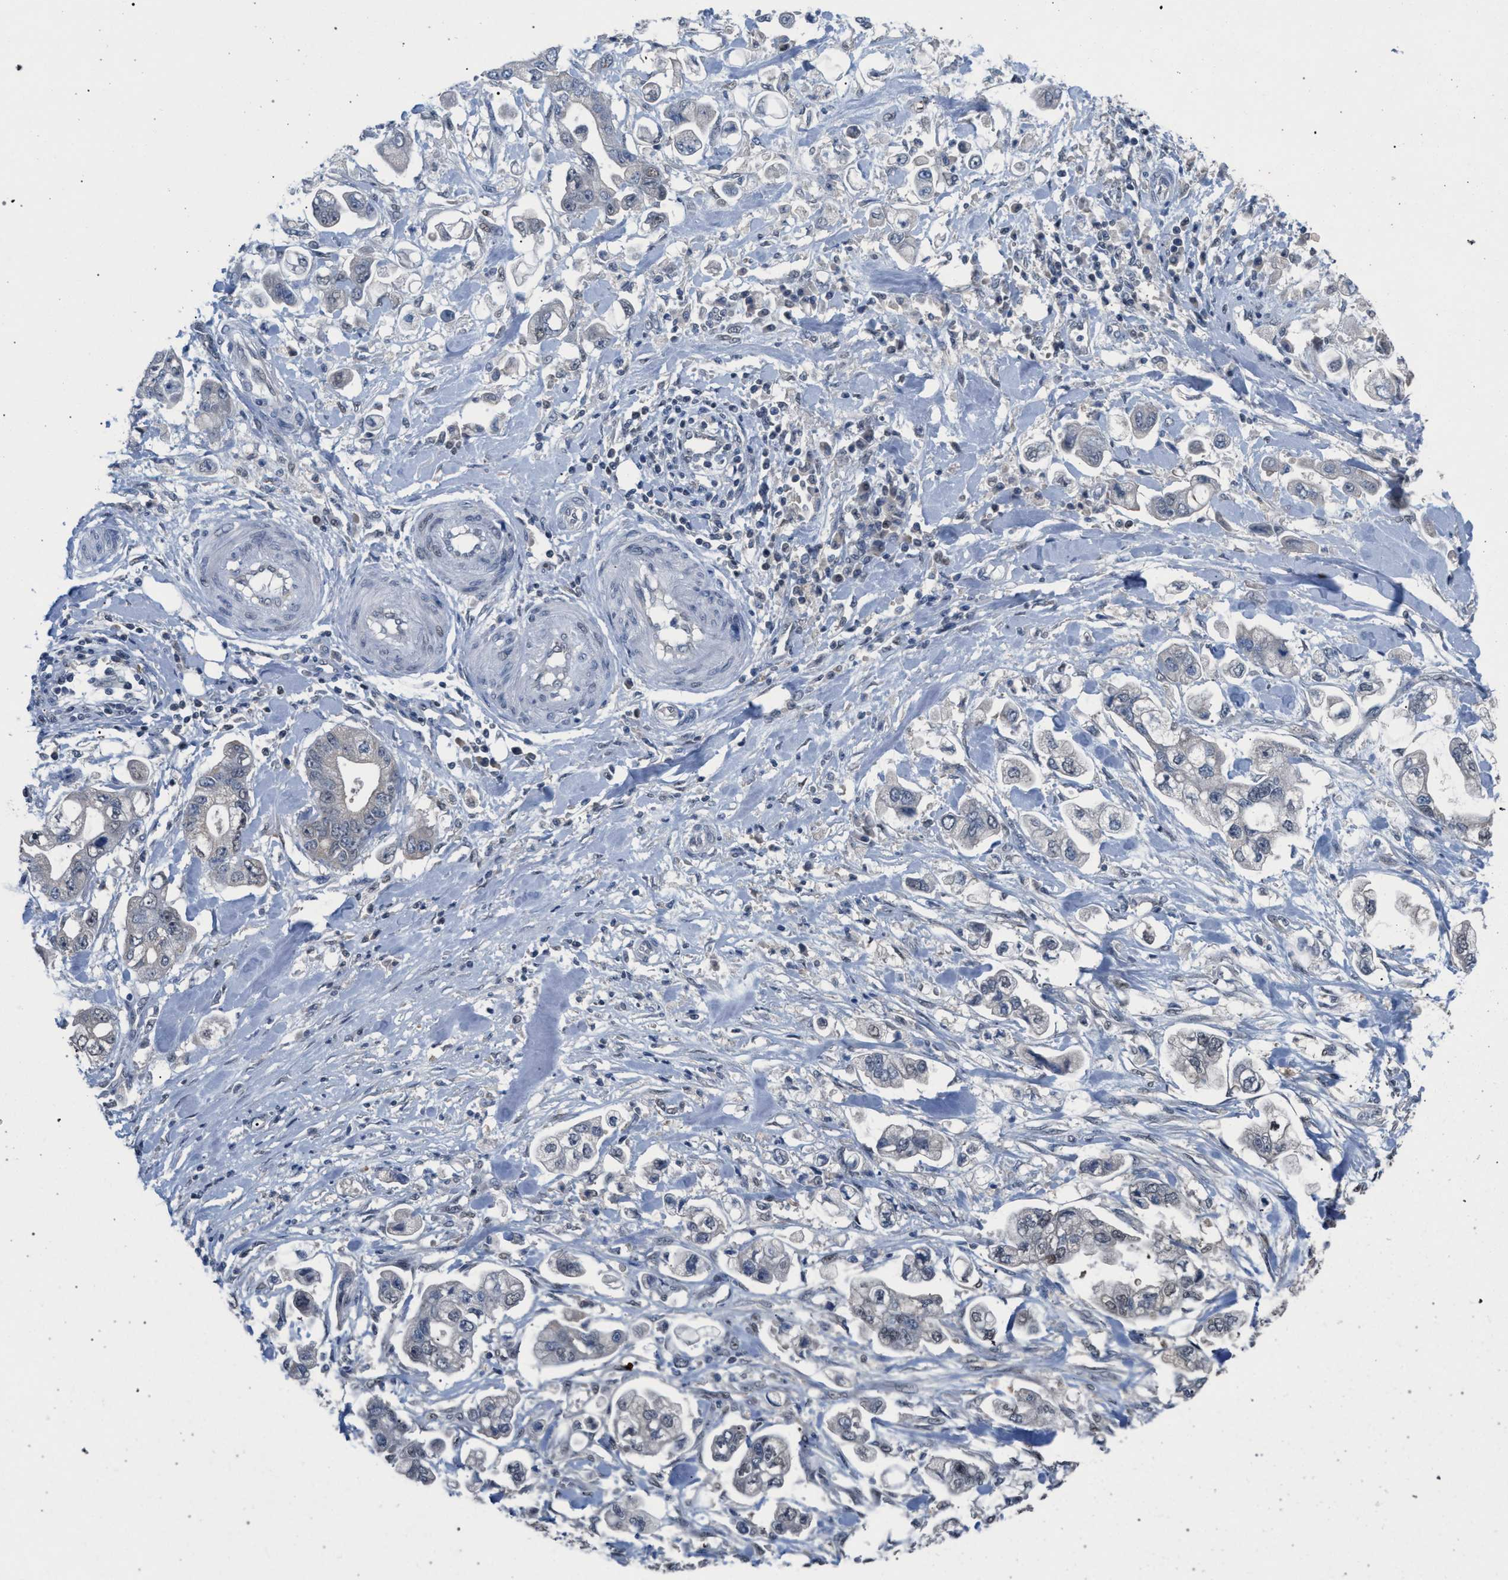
{"staining": {"intensity": "weak", "quantity": "<25%", "location": "cytoplasmic/membranous"}, "tissue": "stomach cancer", "cell_type": "Tumor cells", "image_type": "cancer", "snomed": [{"axis": "morphology", "description": "Normal tissue, NOS"}, {"axis": "morphology", "description": "Adenocarcinoma, NOS"}, {"axis": "topography", "description": "Stomach"}], "caption": "The micrograph displays no significant expression in tumor cells of stomach cancer.", "gene": "TECPR1", "patient": {"sex": "male", "age": 62}}